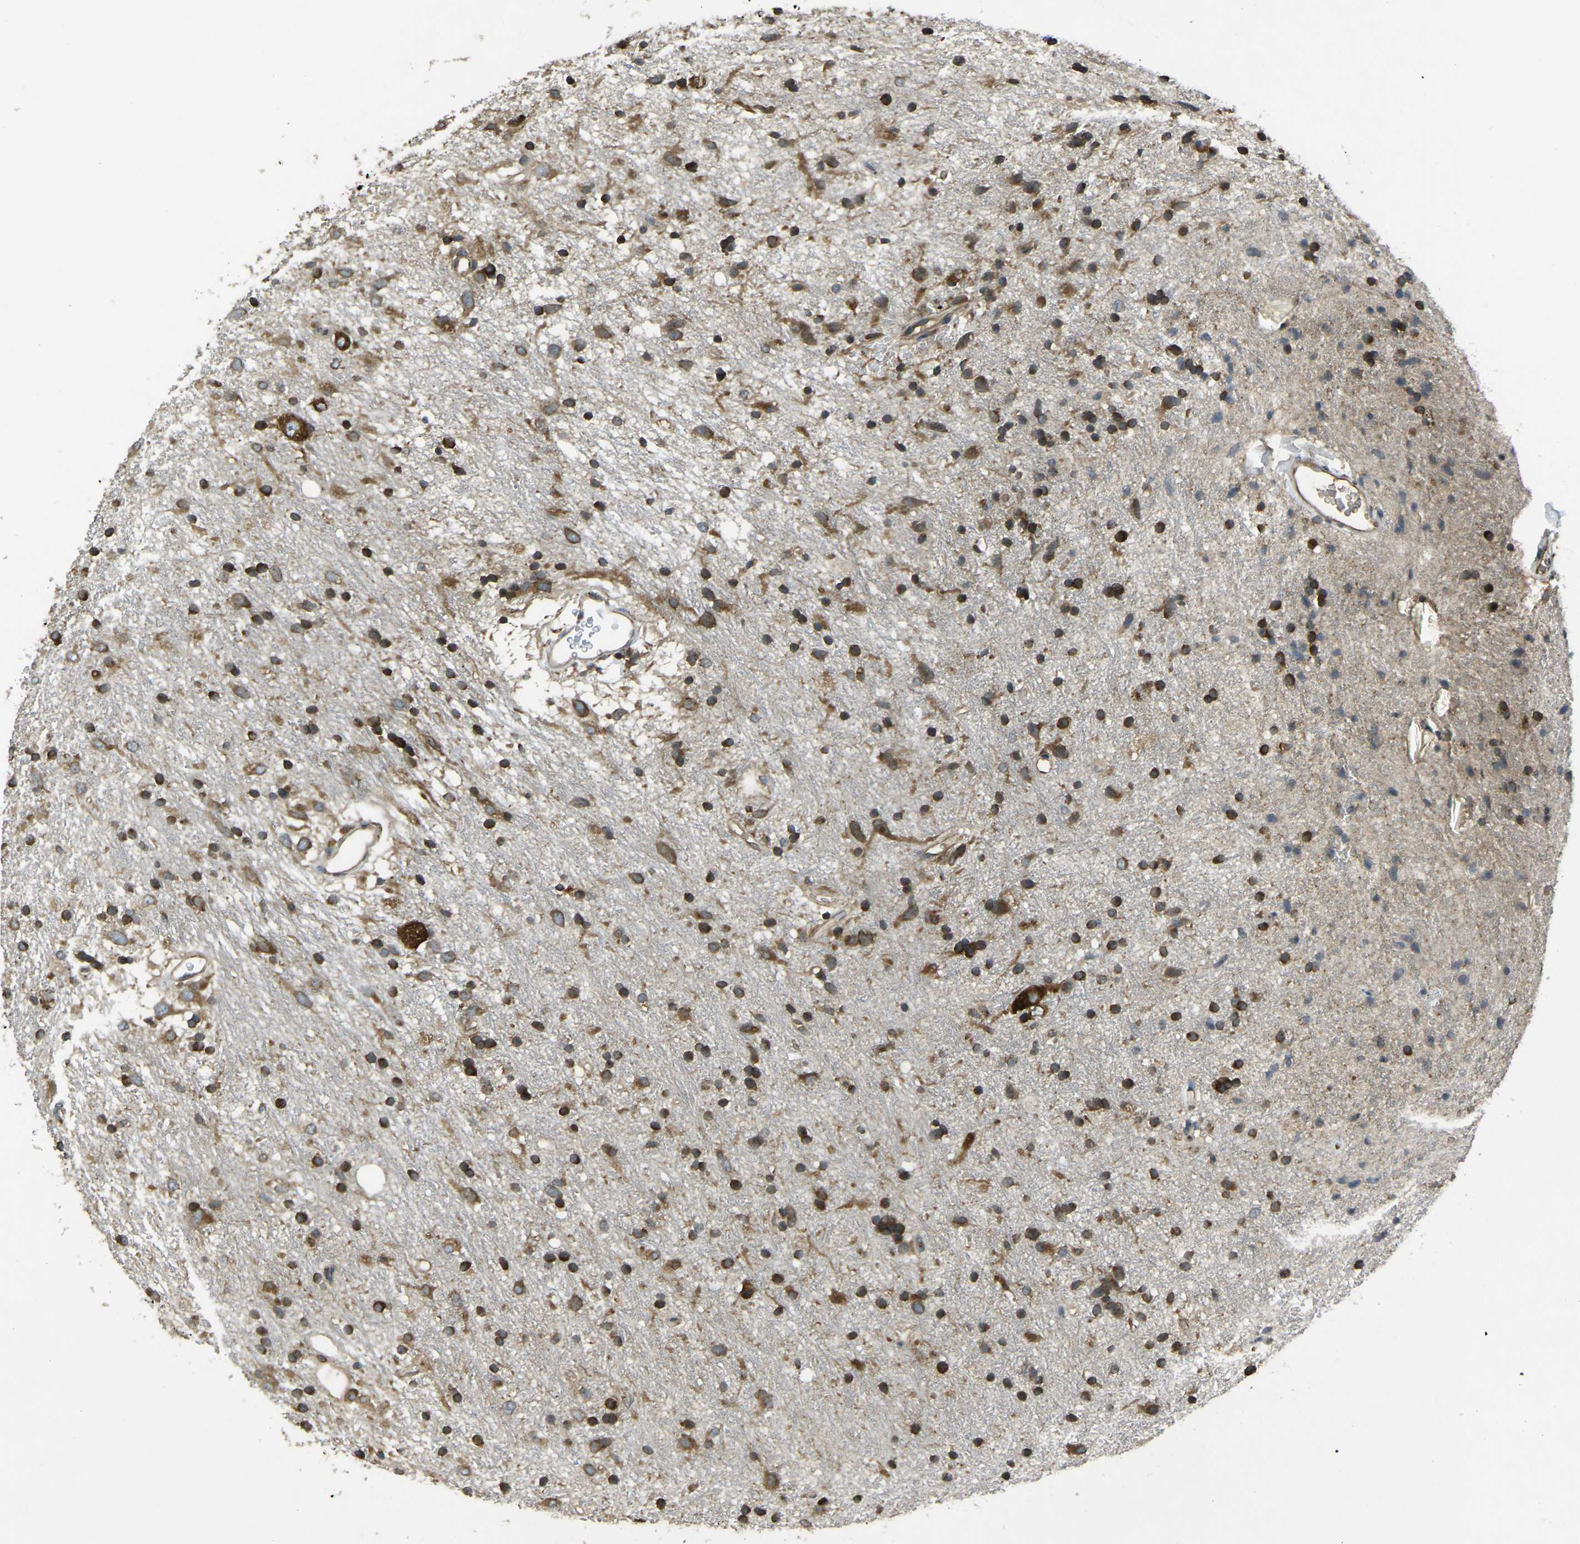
{"staining": {"intensity": "strong", "quantity": ">75%", "location": "cytoplasmic/membranous"}, "tissue": "glioma", "cell_type": "Tumor cells", "image_type": "cancer", "snomed": [{"axis": "morphology", "description": "Glioma, malignant, Low grade"}, {"axis": "topography", "description": "Brain"}], "caption": "The histopathology image shows staining of glioma, revealing strong cytoplasmic/membranous protein expression (brown color) within tumor cells.", "gene": "AIMP1", "patient": {"sex": "male", "age": 77}}